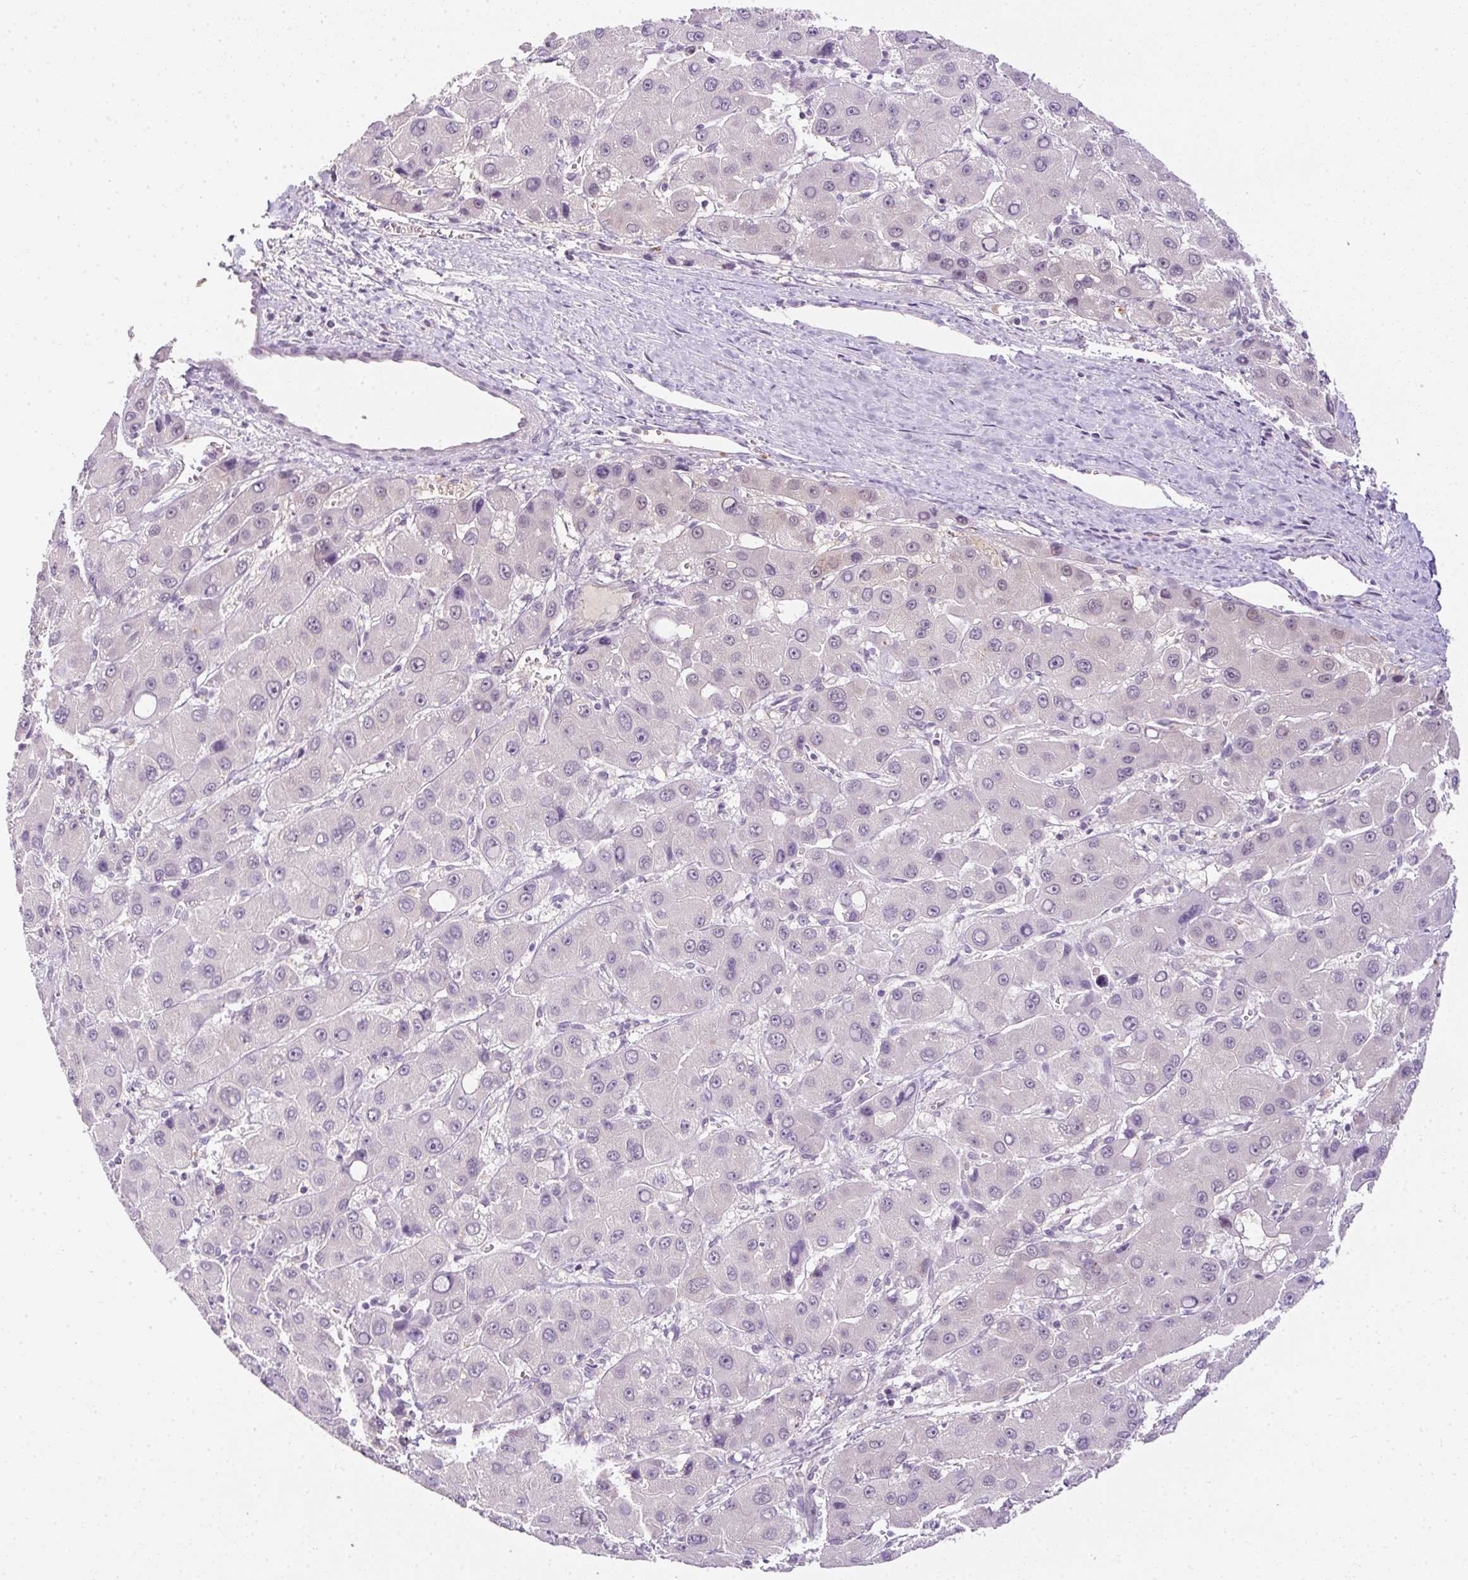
{"staining": {"intensity": "negative", "quantity": "none", "location": "none"}, "tissue": "liver cancer", "cell_type": "Tumor cells", "image_type": "cancer", "snomed": [{"axis": "morphology", "description": "Carcinoma, Hepatocellular, NOS"}, {"axis": "topography", "description": "Liver"}], "caption": "There is no significant staining in tumor cells of hepatocellular carcinoma (liver).", "gene": "CMPK1", "patient": {"sex": "male", "age": 55}}